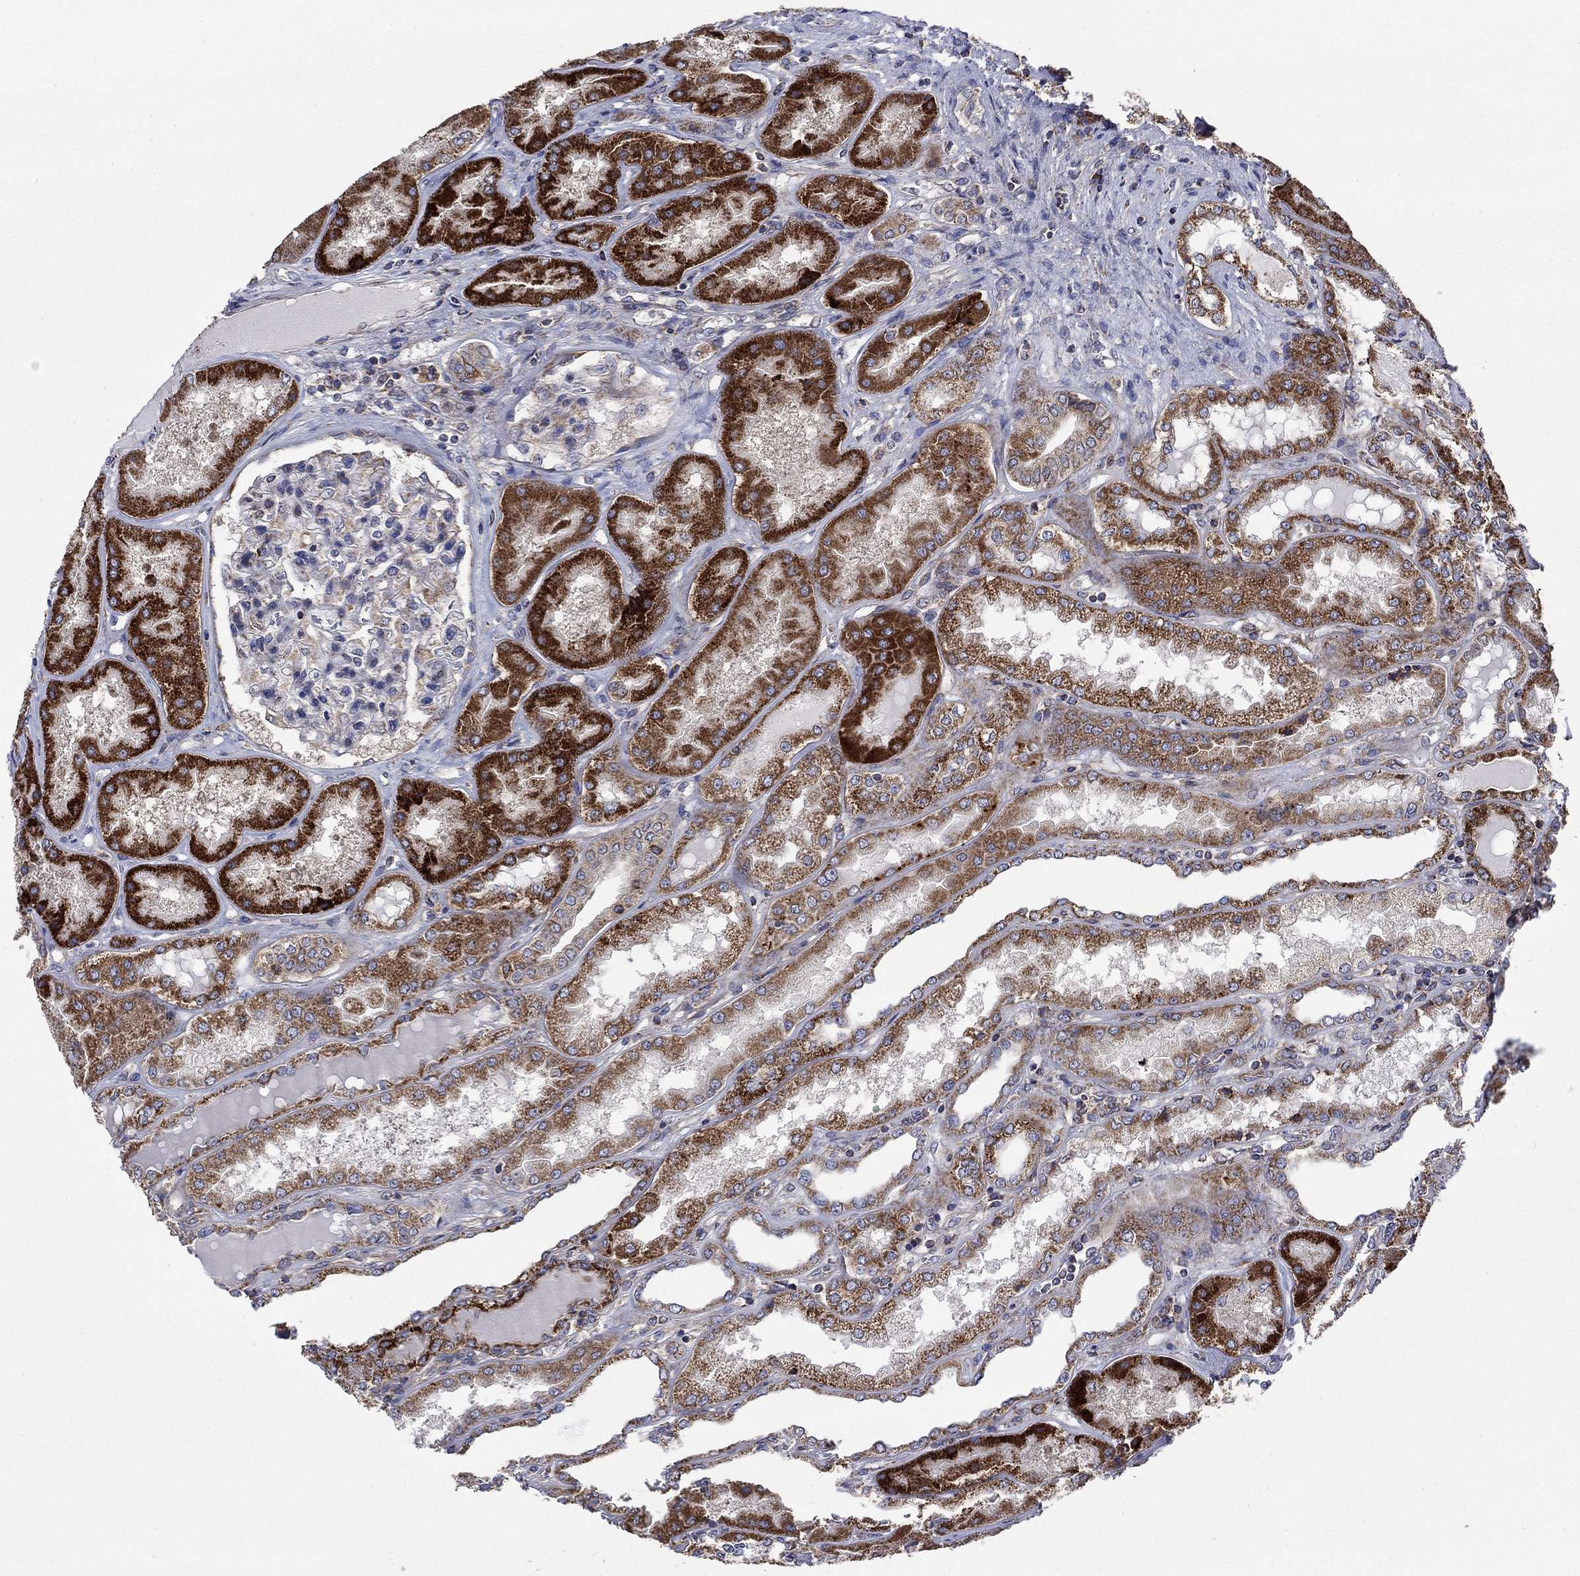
{"staining": {"intensity": "weak", "quantity": "<25%", "location": "cytoplasmic/membranous"}, "tissue": "kidney", "cell_type": "Cells in glomeruli", "image_type": "normal", "snomed": [{"axis": "morphology", "description": "Normal tissue, NOS"}, {"axis": "topography", "description": "Kidney"}], "caption": "Protein analysis of unremarkable kidney reveals no significant expression in cells in glomeruli.", "gene": "RPLP0", "patient": {"sex": "female", "age": 56}}